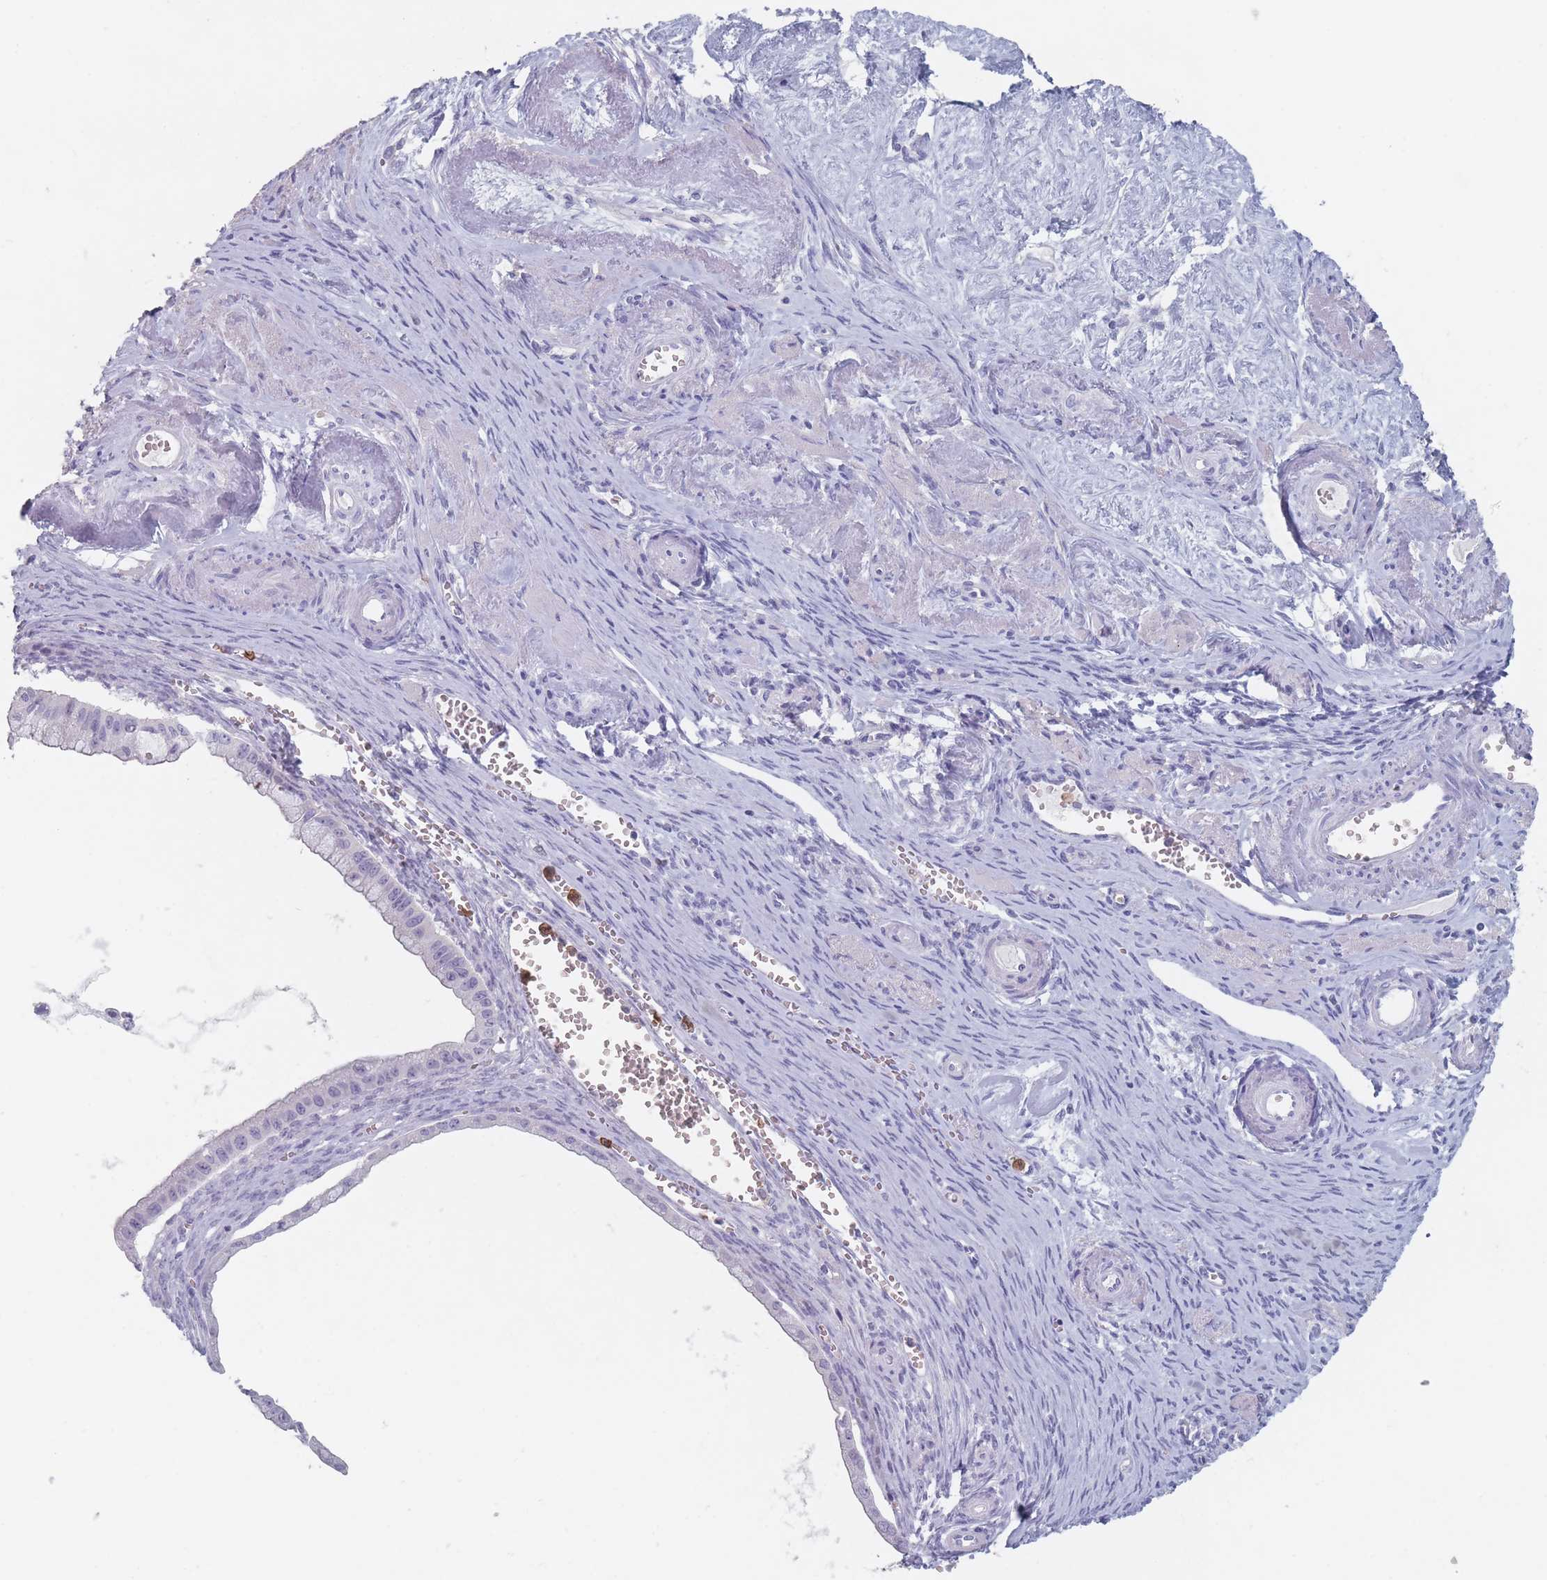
{"staining": {"intensity": "negative", "quantity": "none", "location": "none"}, "tissue": "ovarian cancer", "cell_type": "Tumor cells", "image_type": "cancer", "snomed": [{"axis": "morphology", "description": "Cystadenocarcinoma, mucinous, NOS"}, {"axis": "topography", "description": "Ovary"}], "caption": "The histopathology image demonstrates no staining of tumor cells in ovarian cancer. (DAB (3,3'-diaminobenzidine) immunohistochemistry (IHC) visualized using brightfield microscopy, high magnification).", "gene": "ATP1A3", "patient": {"sex": "female", "age": 59}}